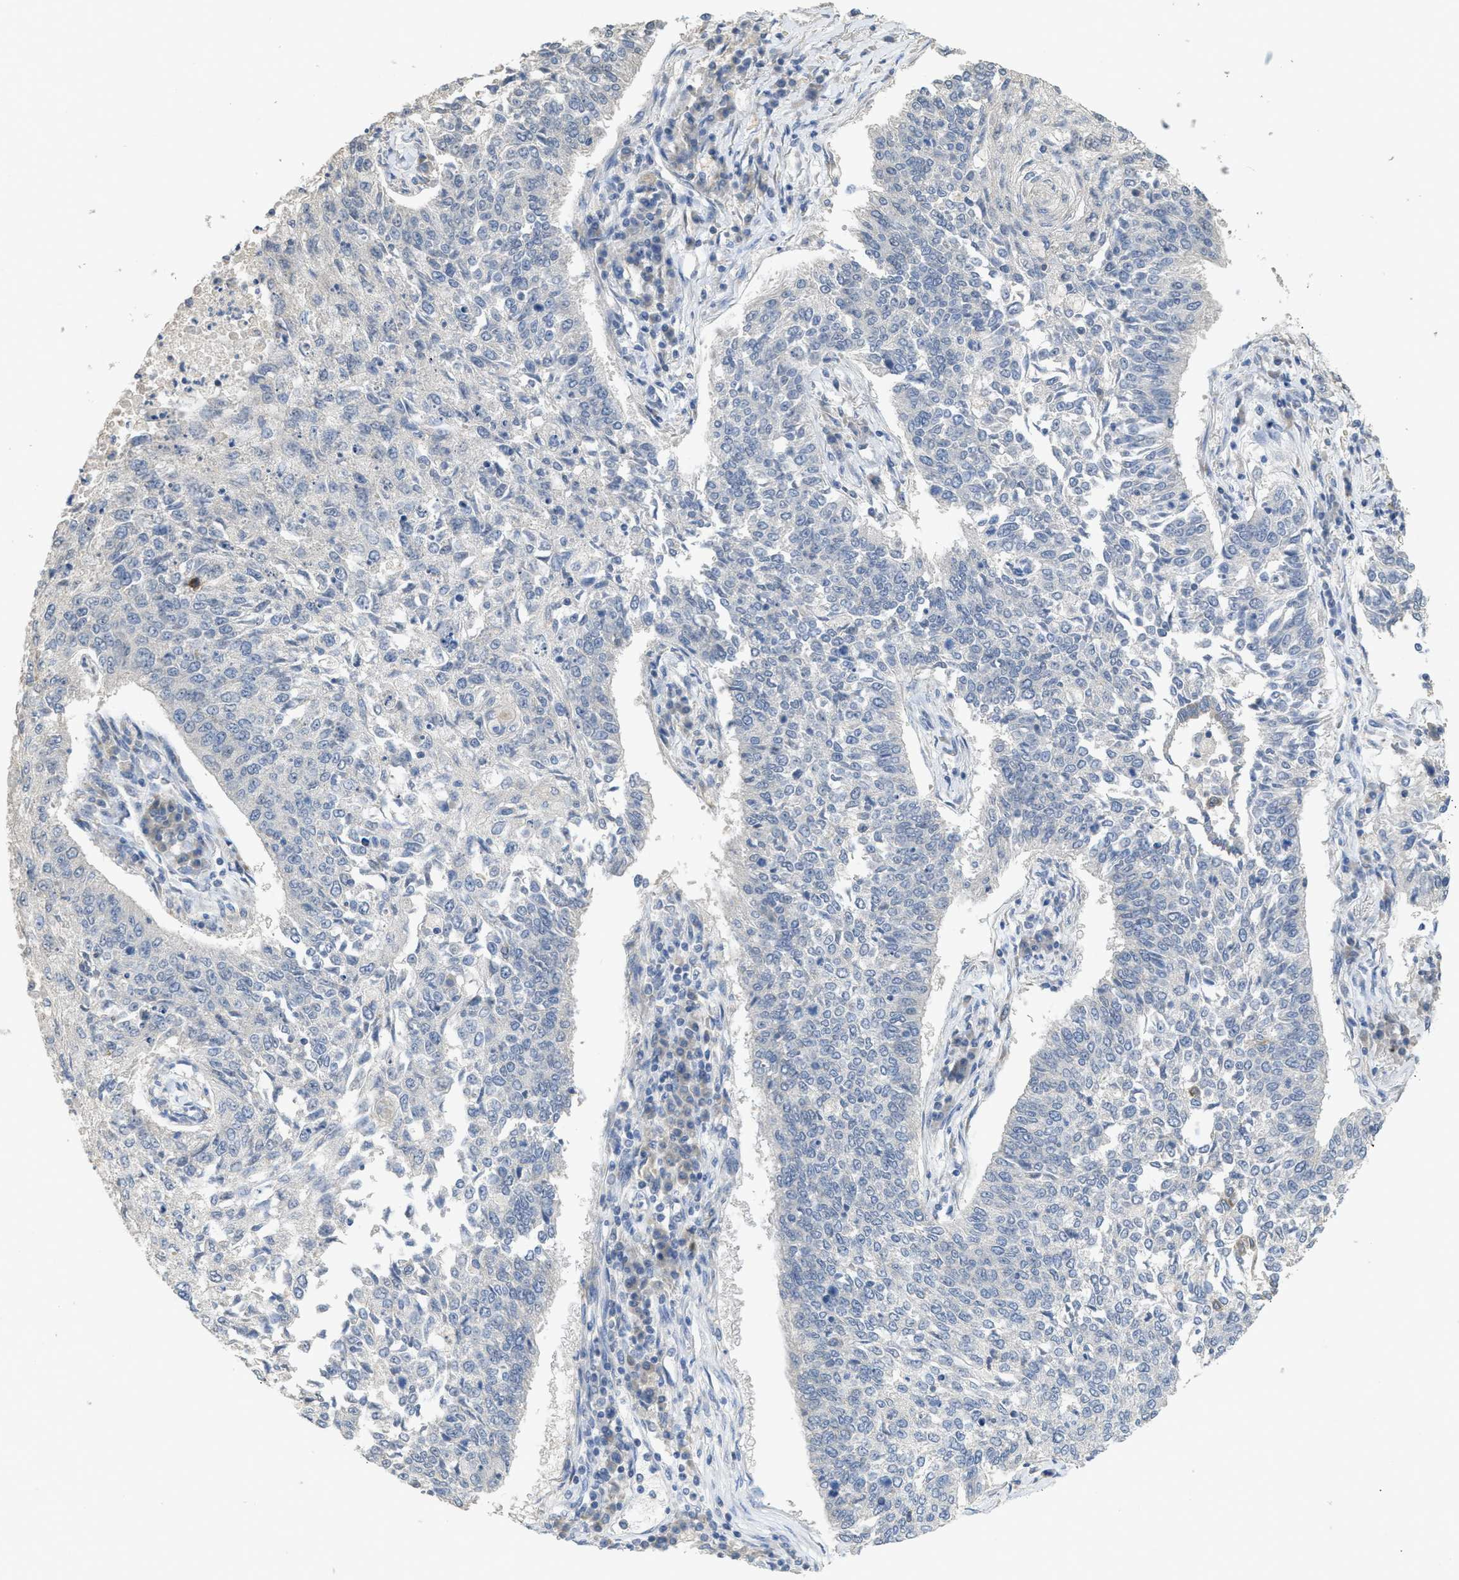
{"staining": {"intensity": "negative", "quantity": "none", "location": "none"}, "tissue": "lung cancer", "cell_type": "Tumor cells", "image_type": "cancer", "snomed": [{"axis": "morphology", "description": "Normal tissue, NOS"}, {"axis": "morphology", "description": "Squamous cell carcinoma, NOS"}, {"axis": "topography", "description": "Cartilage tissue"}, {"axis": "topography", "description": "Bronchus"}, {"axis": "topography", "description": "Lung"}], "caption": "Squamous cell carcinoma (lung) was stained to show a protein in brown. There is no significant staining in tumor cells.", "gene": "SFXN2", "patient": {"sex": "female", "age": 49}}